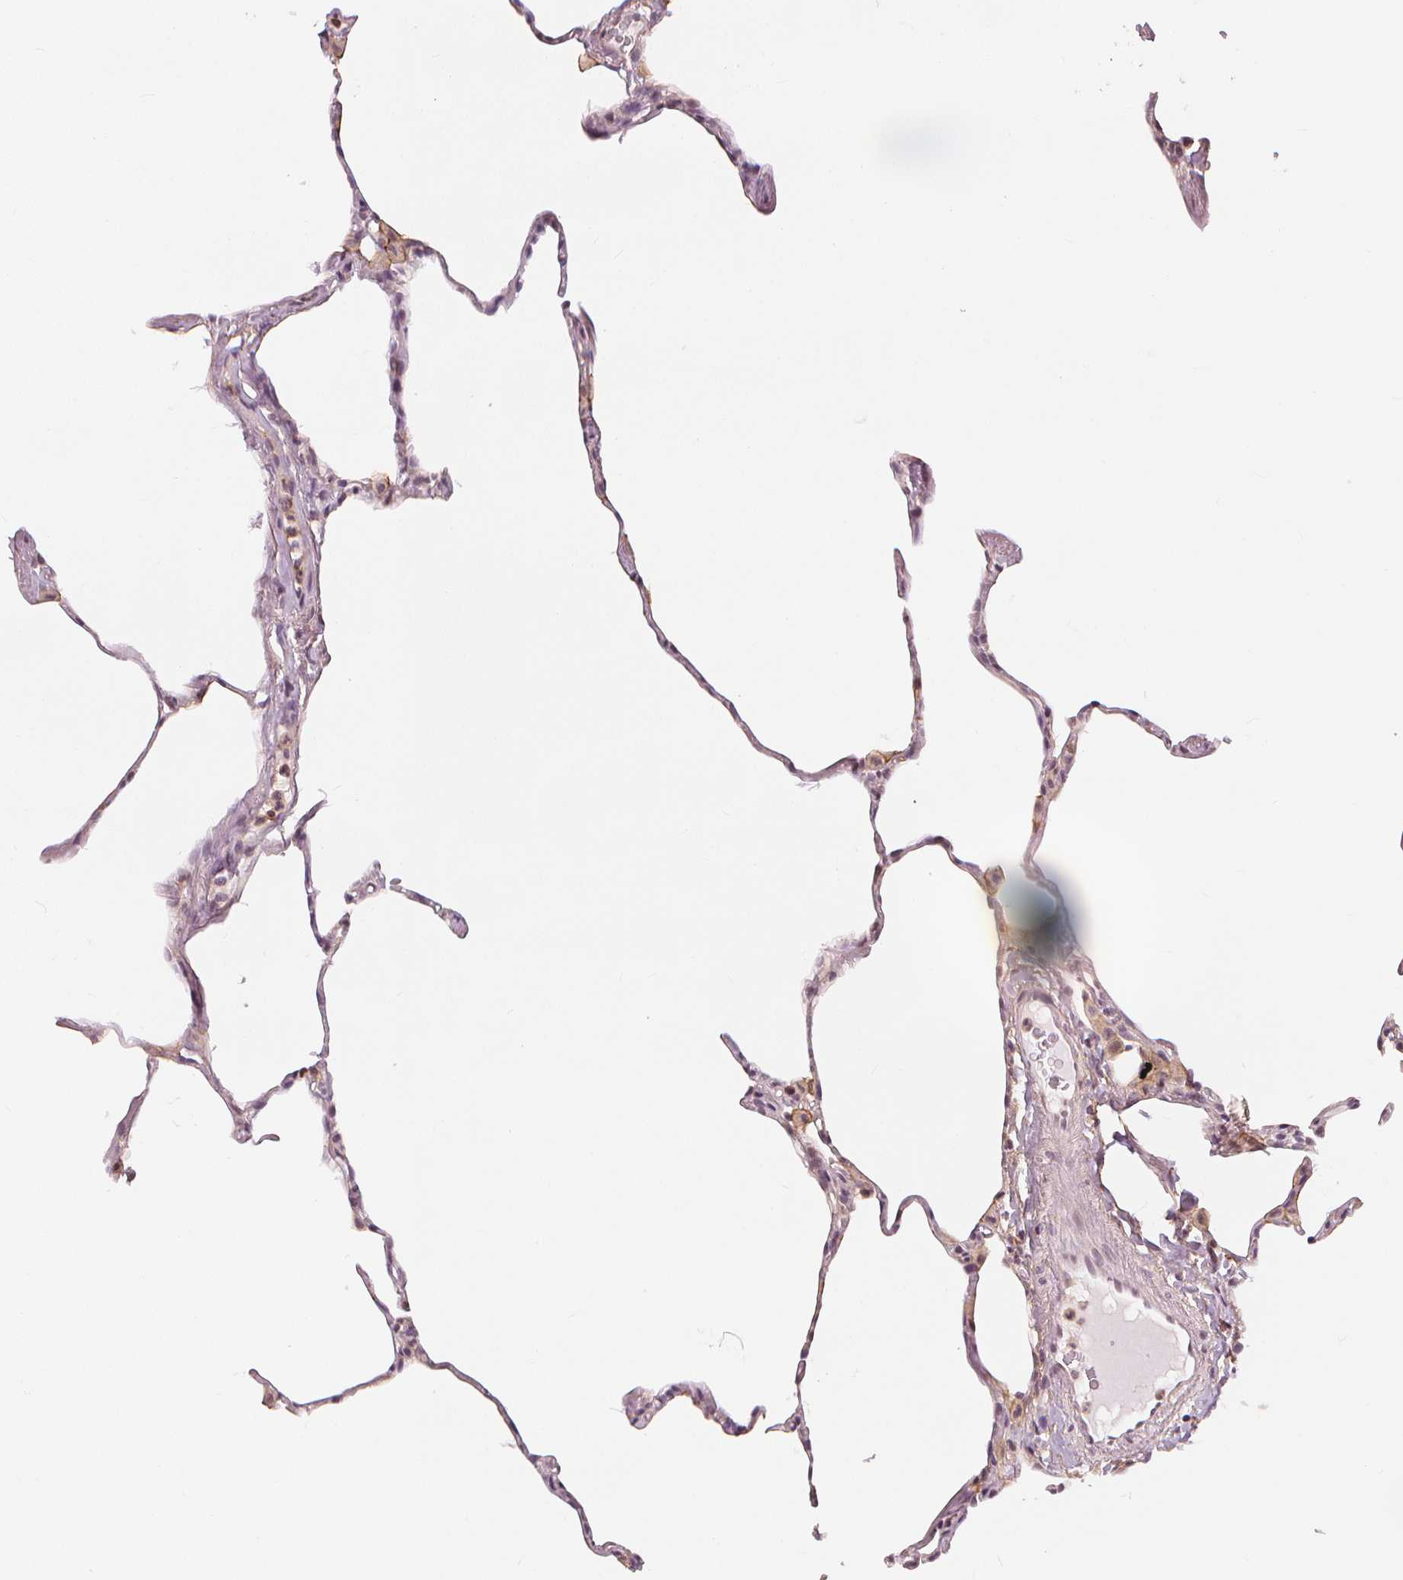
{"staining": {"intensity": "negative", "quantity": "none", "location": "none"}, "tissue": "lung", "cell_type": "Alveolar cells", "image_type": "normal", "snomed": [{"axis": "morphology", "description": "Normal tissue, NOS"}, {"axis": "topography", "description": "Lung"}], "caption": "An immunohistochemistry micrograph of benign lung is shown. There is no staining in alveolar cells of lung.", "gene": "SLC34A1", "patient": {"sex": "male", "age": 65}}